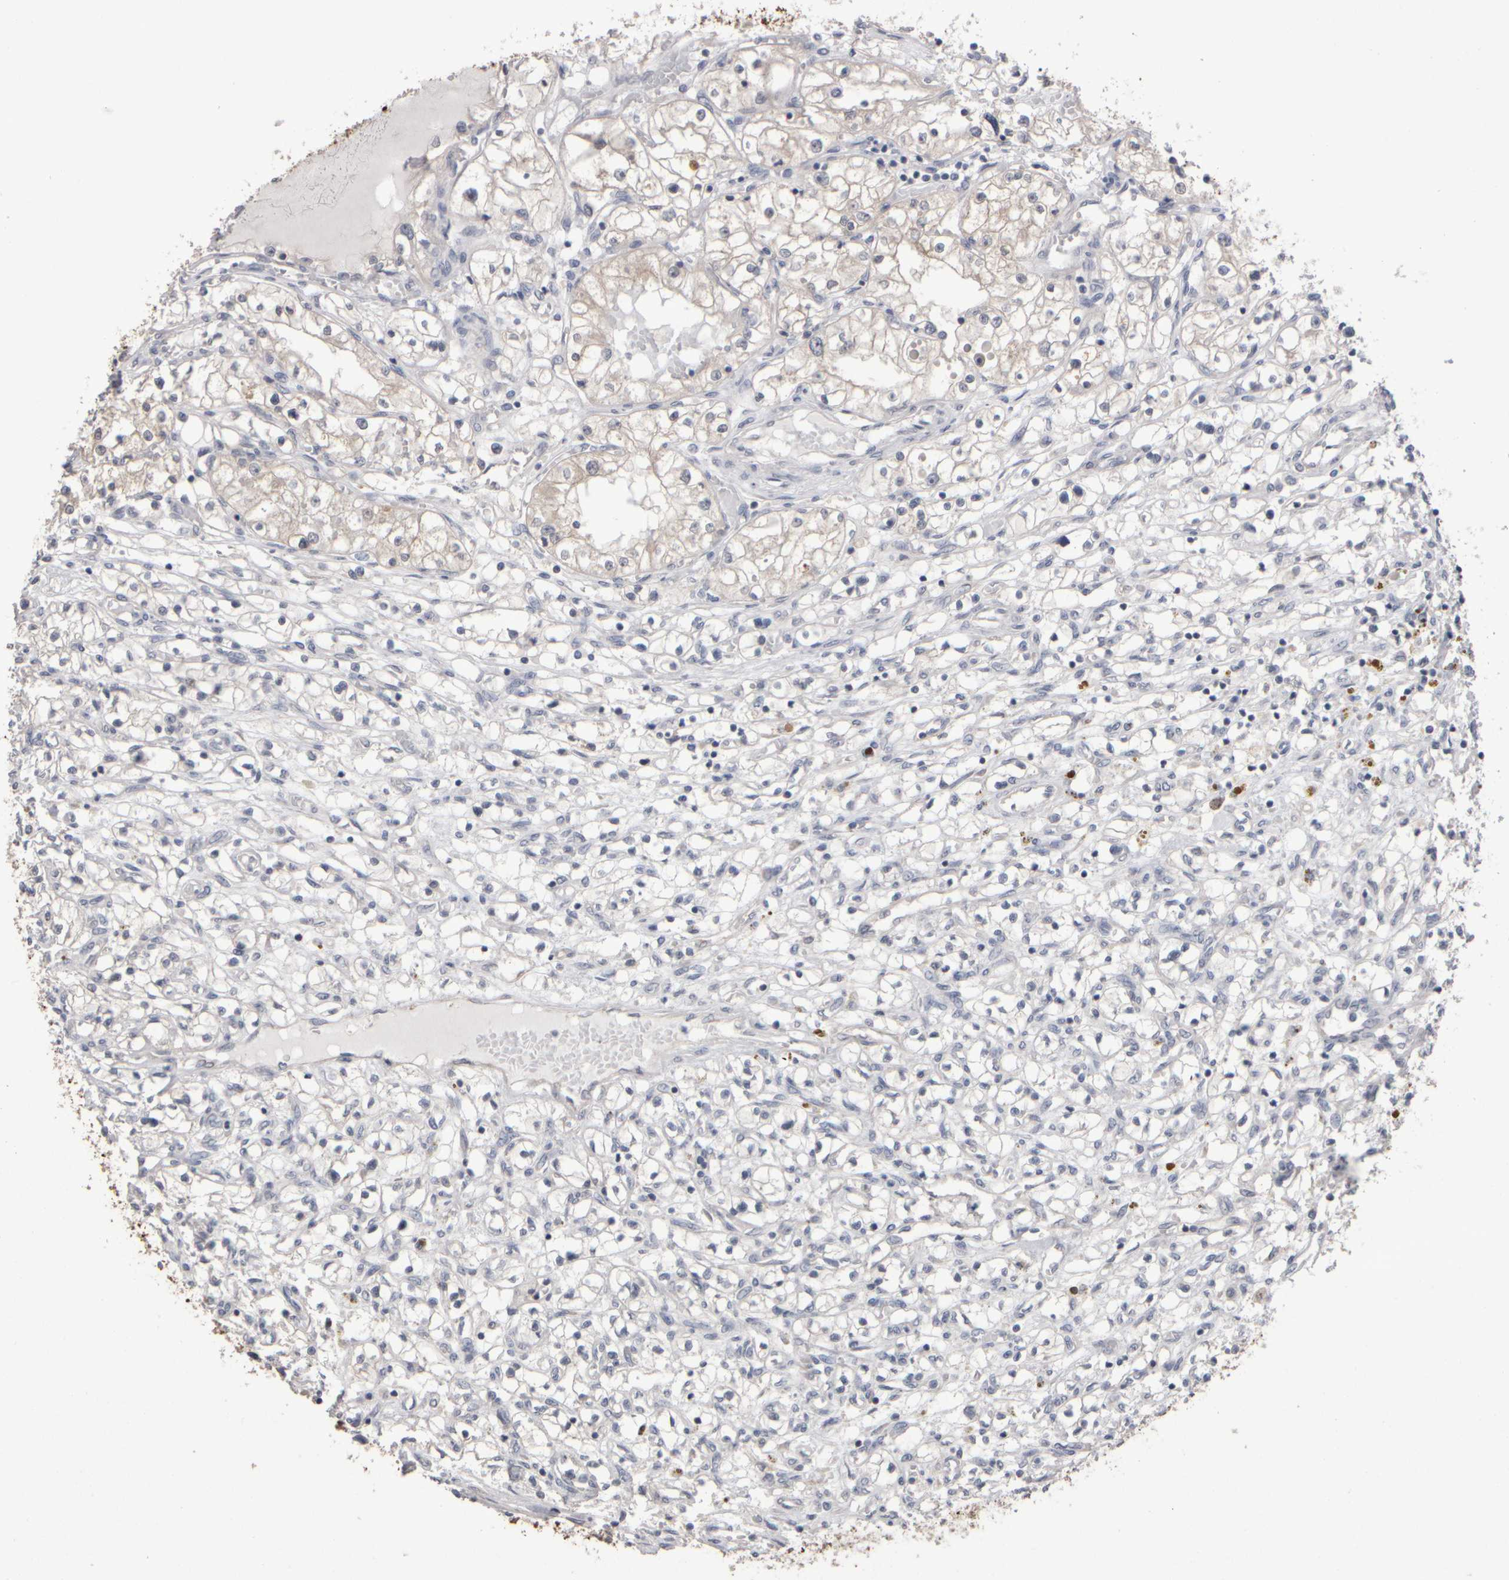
{"staining": {"intensity": "negative", "quantity": "none", "location": "none"}, "tissue": "renal cancer", "cell_type": "Tumor cells", "image_type": "cancer", "snomed": [{"axis": "morphology", "description": "Adenocarcinoma, NOS"}, {"axis": "topography", "description": "Kidney"}], "caption": "Tumor cells show no significant protein staining in renal adenocarcinoma.", "gene": "EPHX2", "patient": {"sex": "male", "age": 68}}